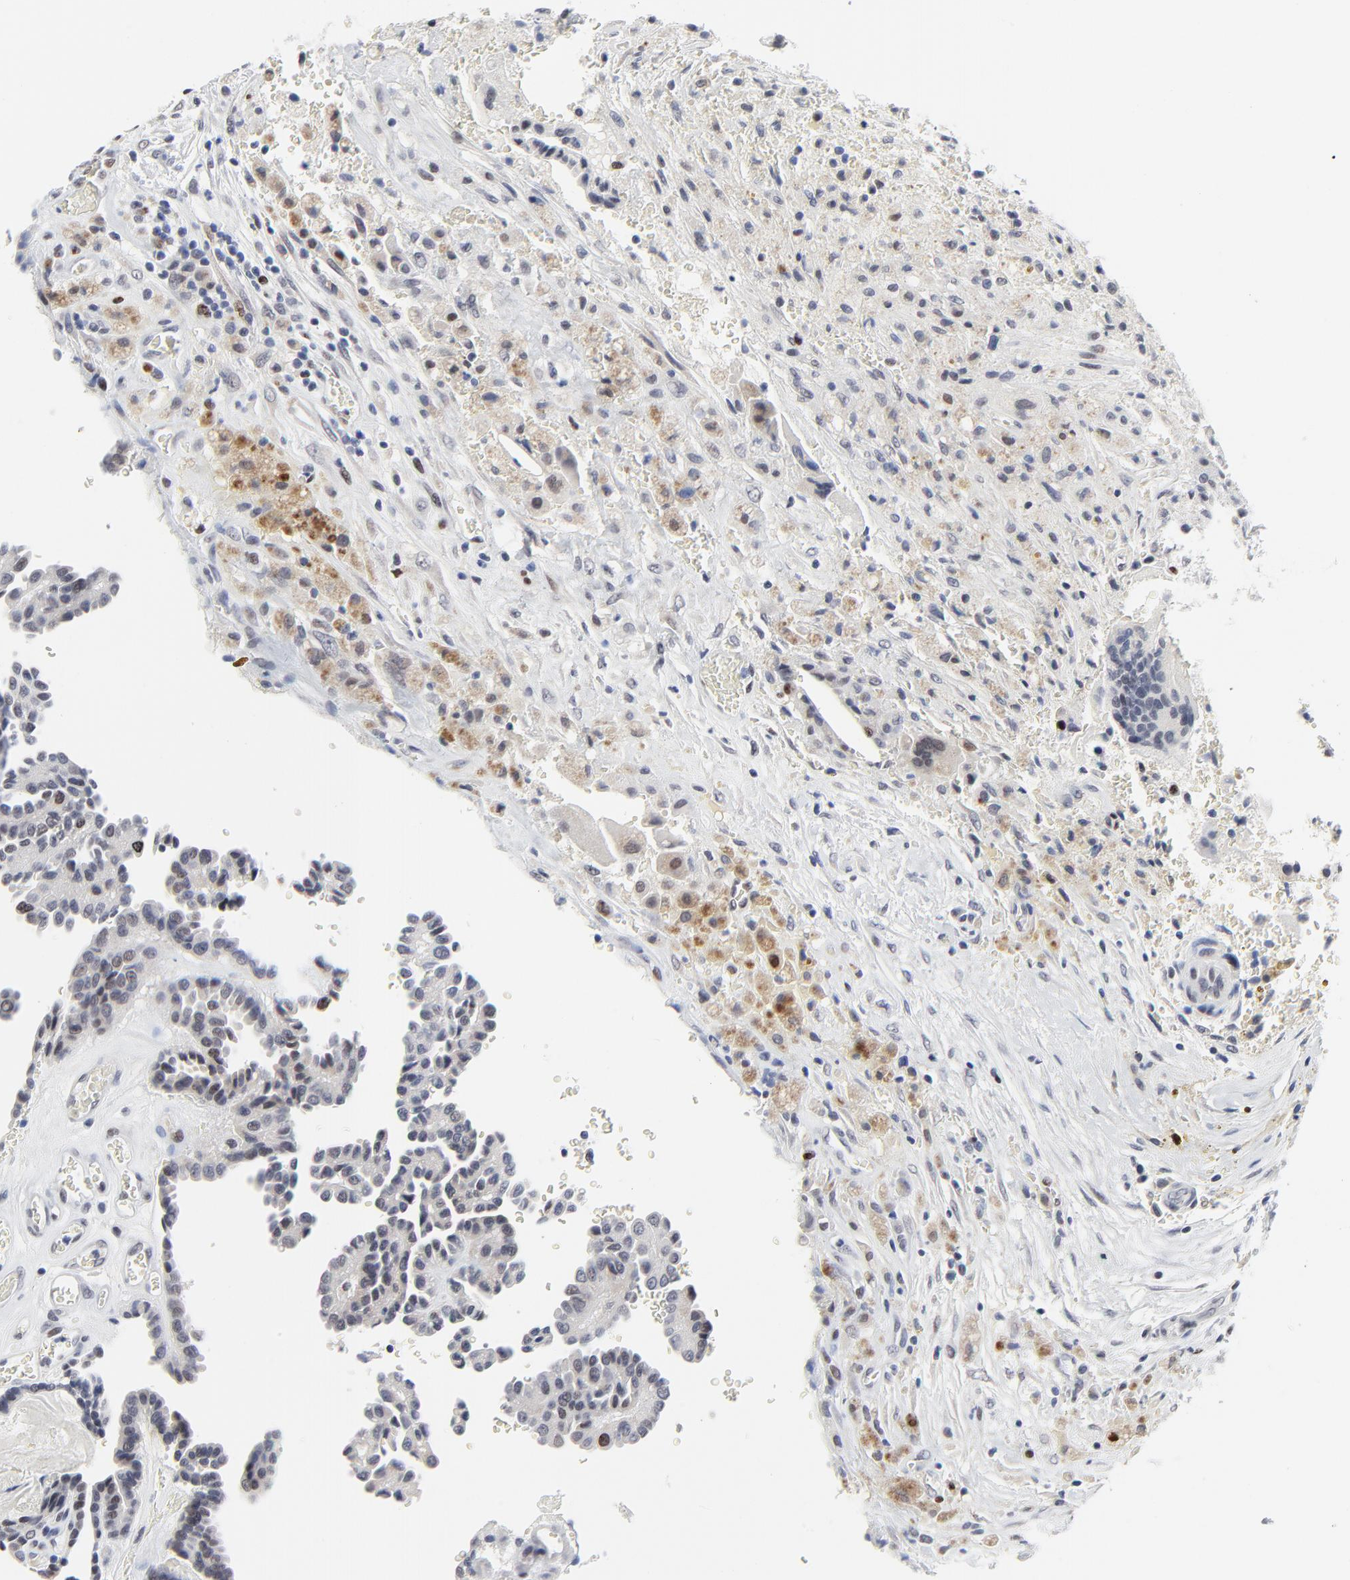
{"staining": {"intensity": "weak", "quantity": "<25%", "location": "nuclear"}, "tissue": "thyroid cancer", "cell_type": "Tumor cells", "image_type": "cancer", "snomed": [{"axis": "morphology", "description": "Papillary adenocarcinoma, NOS"}, {"axis": "topography", "description": "Thyroid gland"}], "caption": "IHC of thyroid cancer shows no positivity in tumor cells.", "gene": "ZNF589", "patient": {"sex": "male", "age": 87}}